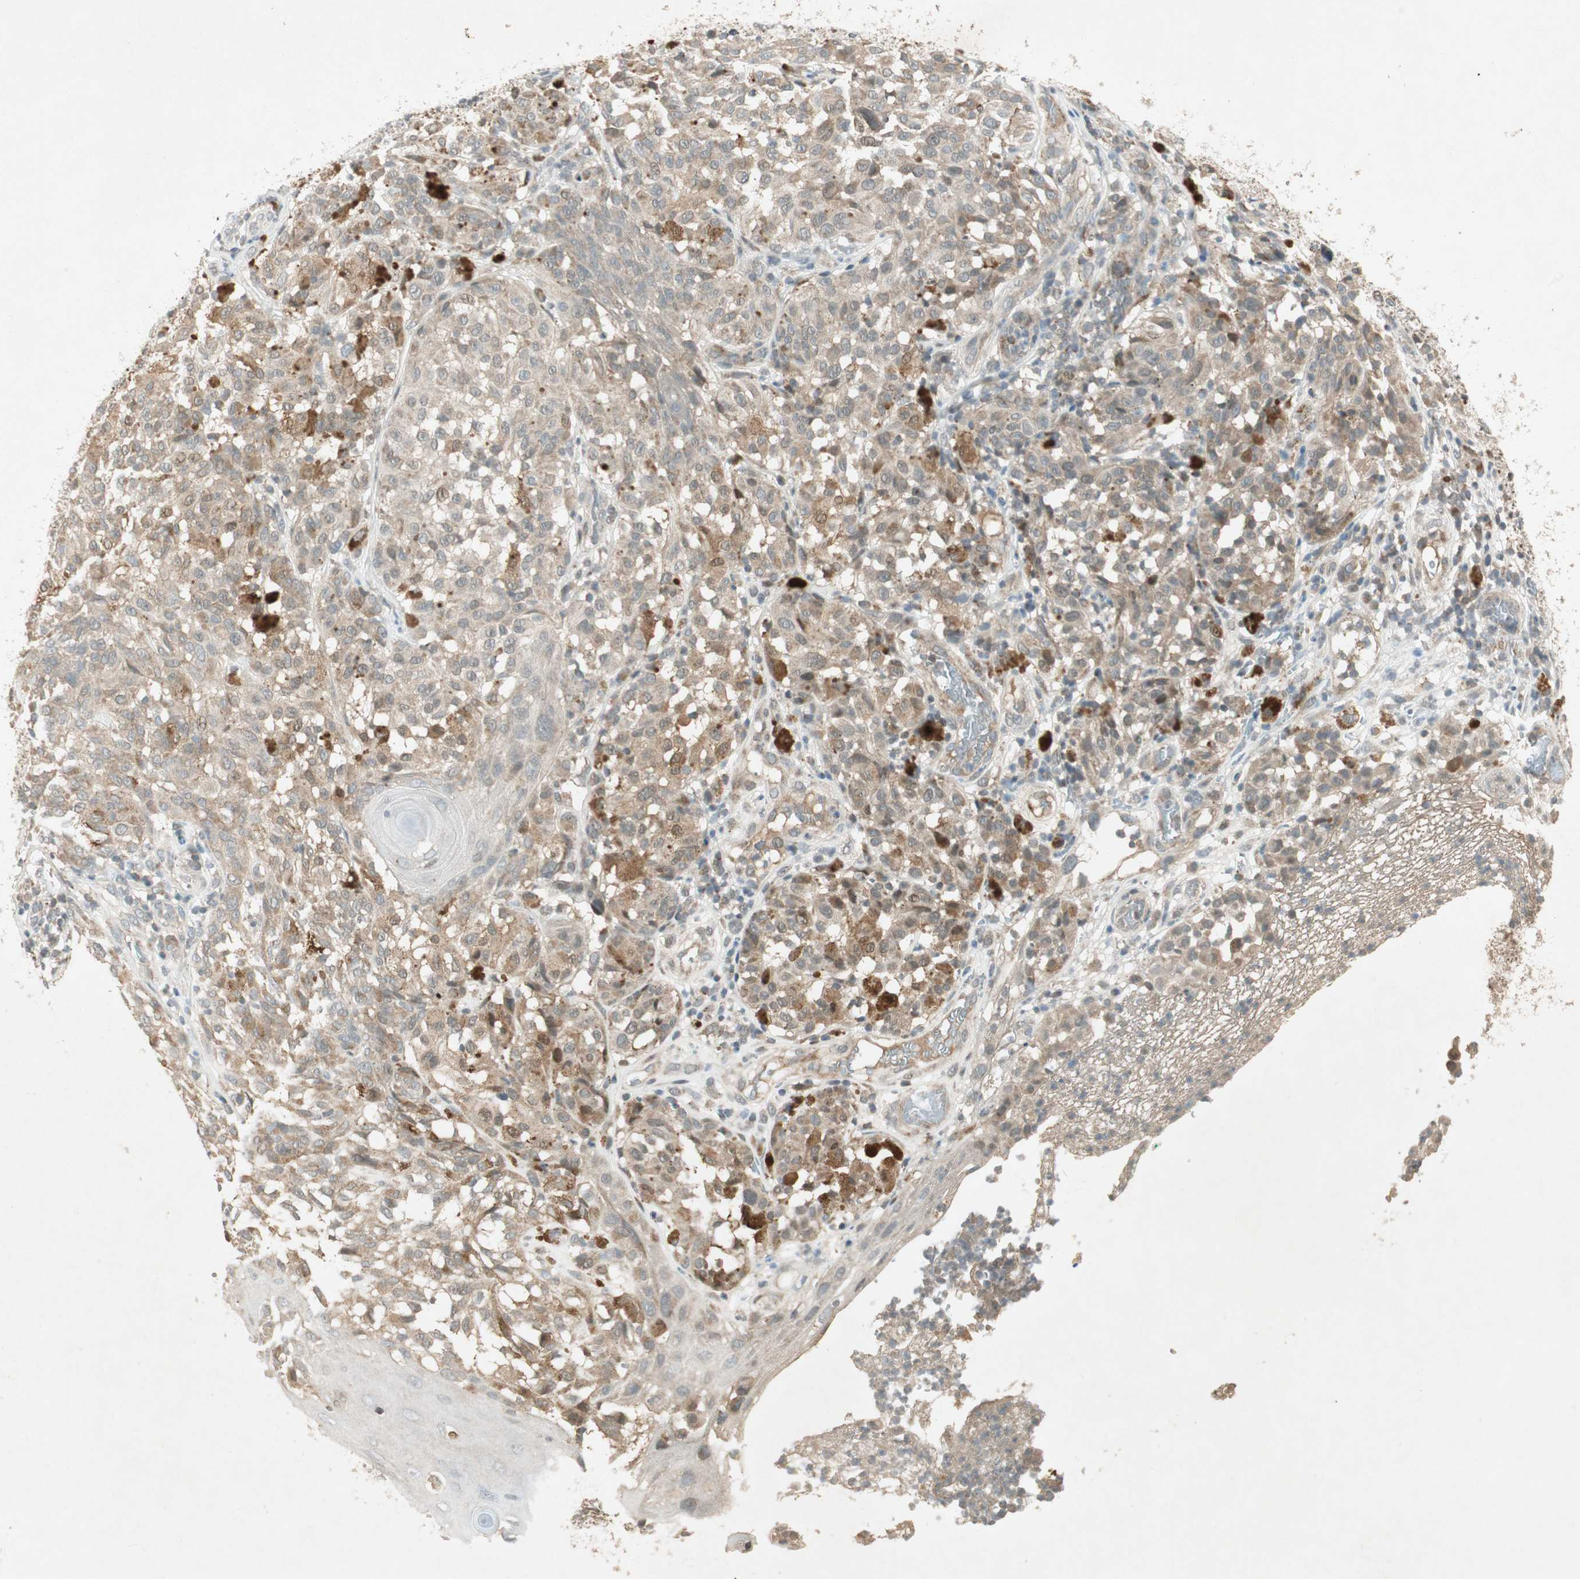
{"staining": {"intensity": "moderate", "quantity": ">75%", "location": "cytoplasmic/membranous"}, "tissue": "melanoma", "cell_type": "Tumor cells", "image_type": "cancer", "snomed": [{"axis": "morphology", "description": "Malignant melanoma, NOS"}, {"axis": "topography", "description": "Skin"}], "caption": "Malignant melanoma tissue demonstrates moderate cytoplasmic/membranous expression in about >75% of tumor cells, visualized by immunohistochemistry.", "gene": "USP2", "patient": {"sex": "female", "age": 46}}